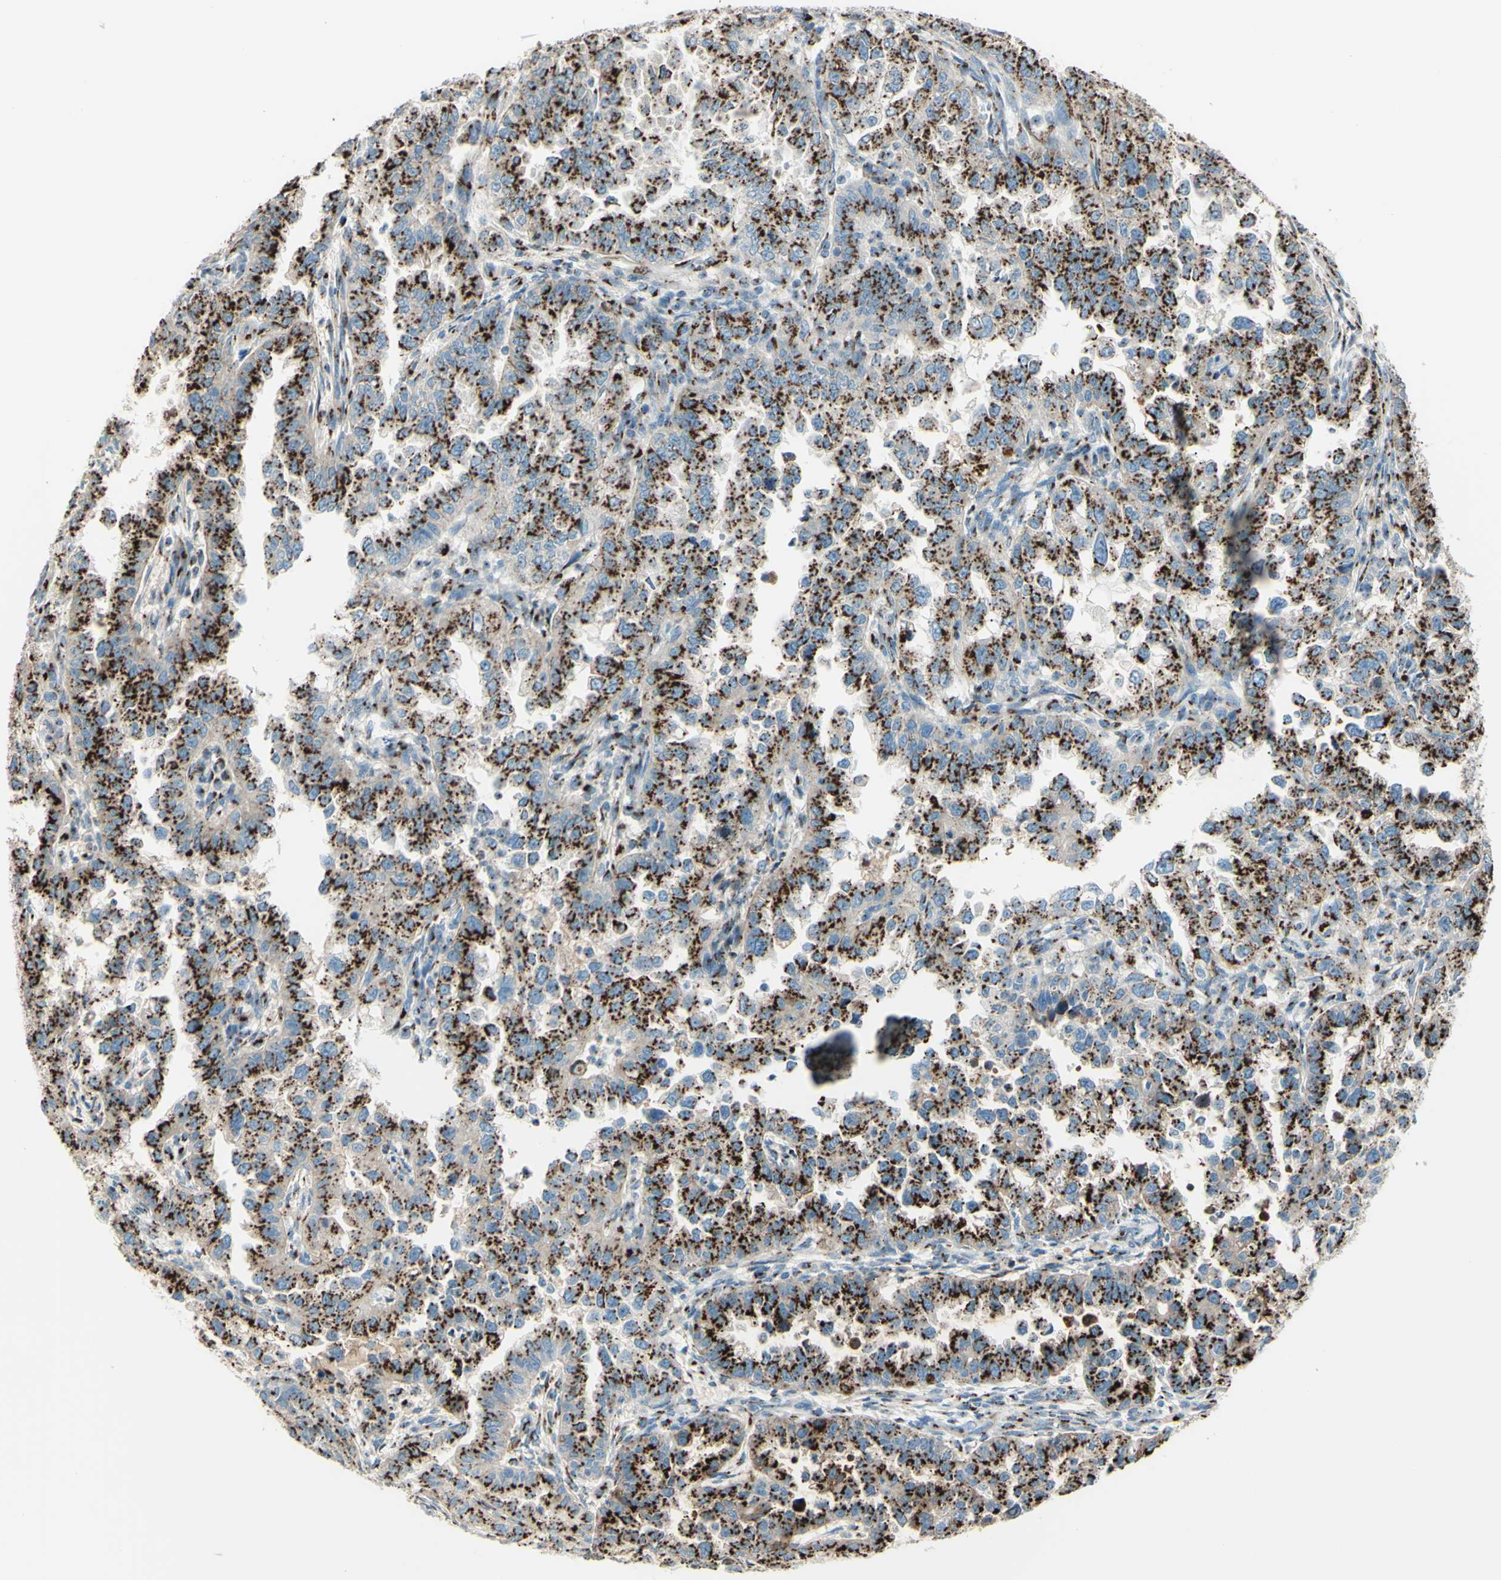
{"staining": {"intensity": "strong", "quantity": ">75%", "location": "cytoplasmic/membranous"}, "tissue": "endometrial cancer", "cell_type": "Tumor cells", "image_type": "cancer", "snomed": [{"axis": "morphology", "description": "Adenocarcinoma, NOS"}, {"axis": "topography", "description": "Endometrium"}], "caption": "The immunohistochemical stain shows strong cytoplasmic/membranous staining in tumor cells of endometrial cancer tissue. (DAB IHC with brightfield microscopy, high magnification).", "gene": "B4GALT1", "patient": {"sex": "female", "age": 85}}